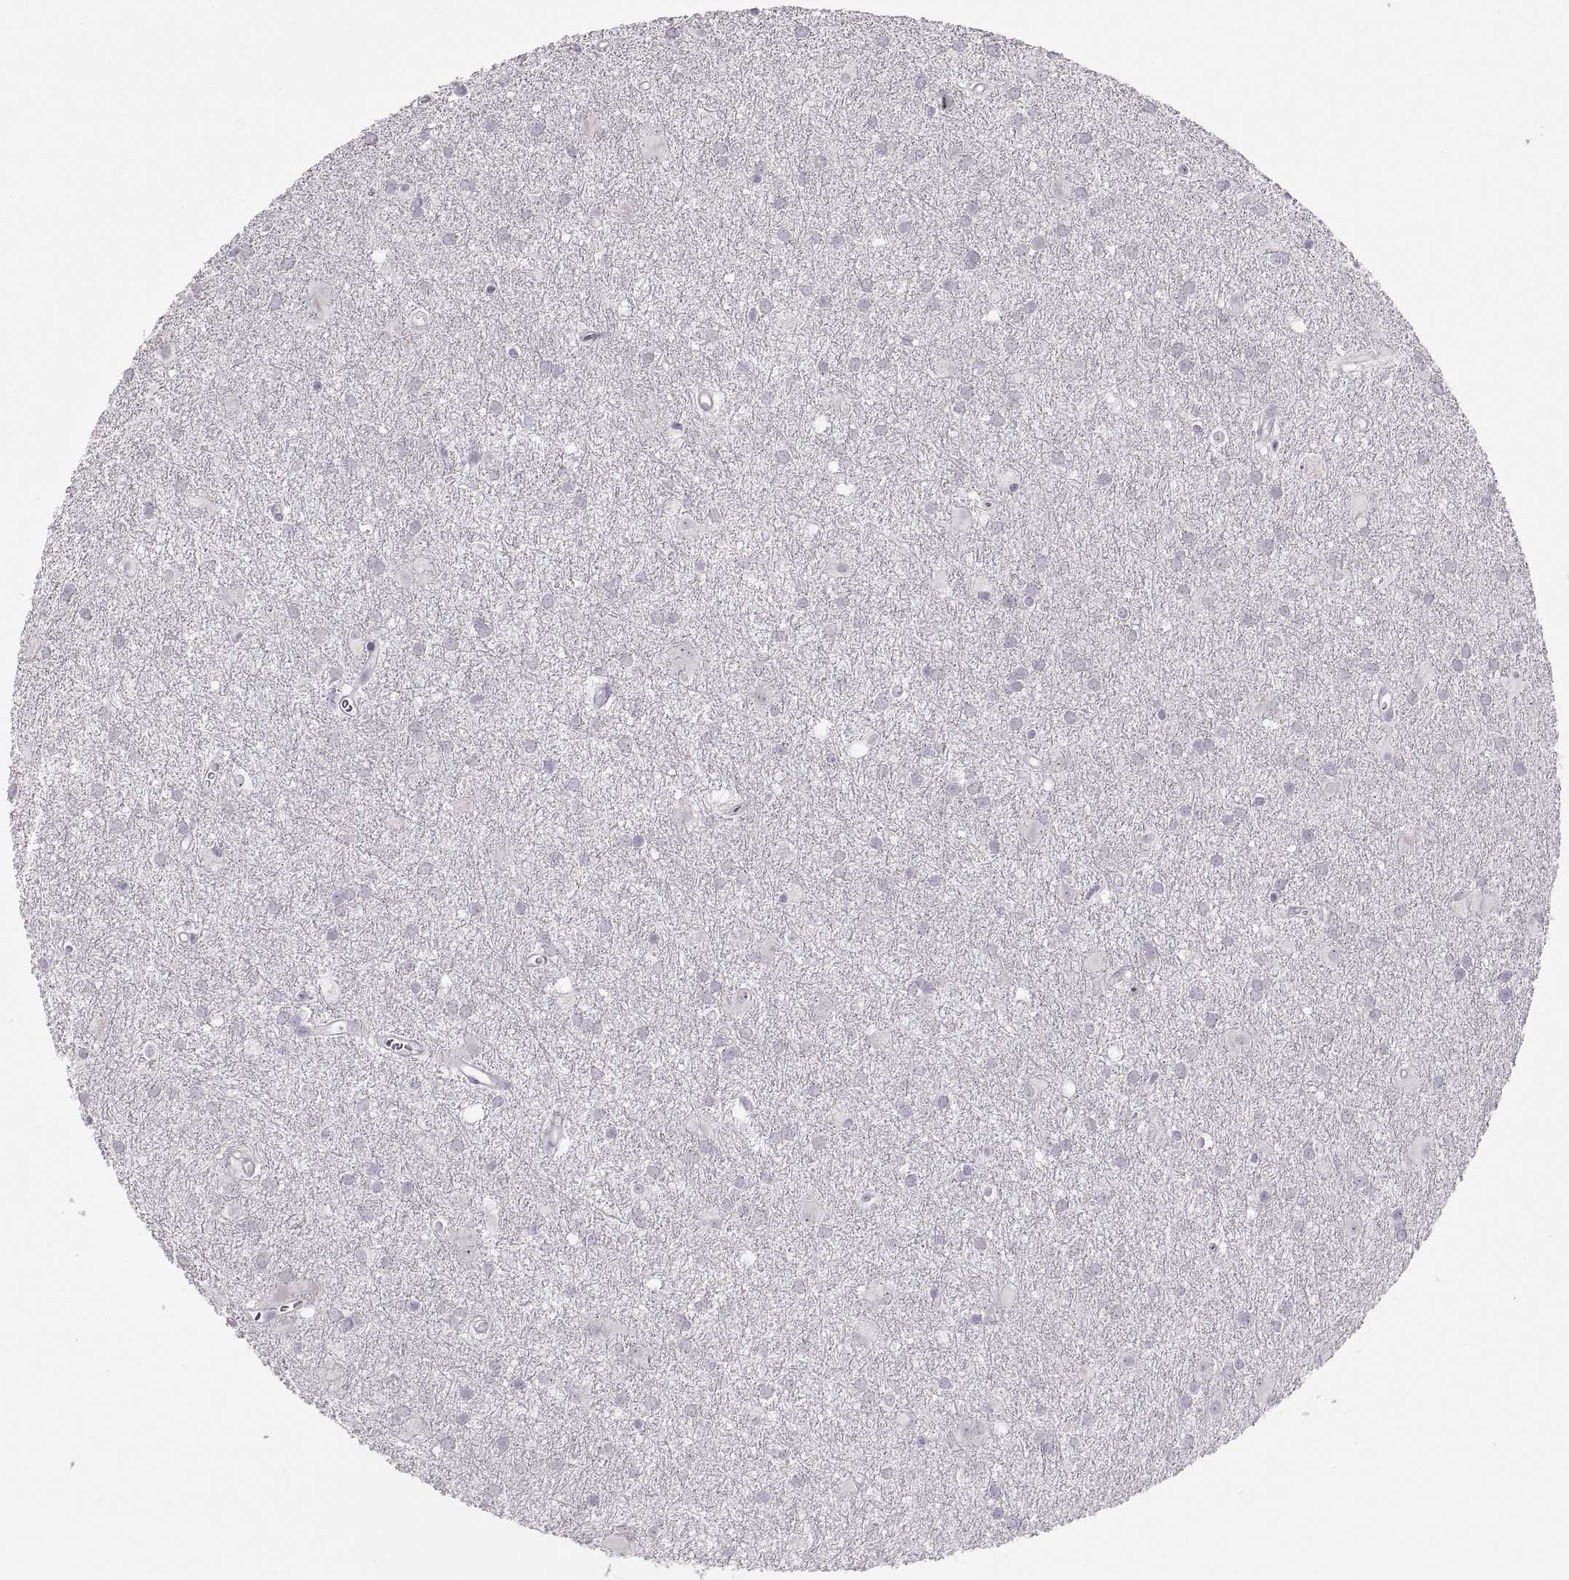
{"staining": {"intensity": "negative", "quantity": "none", "location": "none"}, "tissue": "glioma", "cell_type": "Tumor cells", "image_type": "cancer", "snomed": [{"axis": "morphology", "description": "Glioma, malignant, Low grade"}, {"axis": "topography", "description": "Brain"}], "caption": "This is an immunohistochemistry (IHC) micrograph of human glioma. There is no staining in tumor cells.", "gene": "CHCT1", "patient": {"sex": "male", "age": 58}}